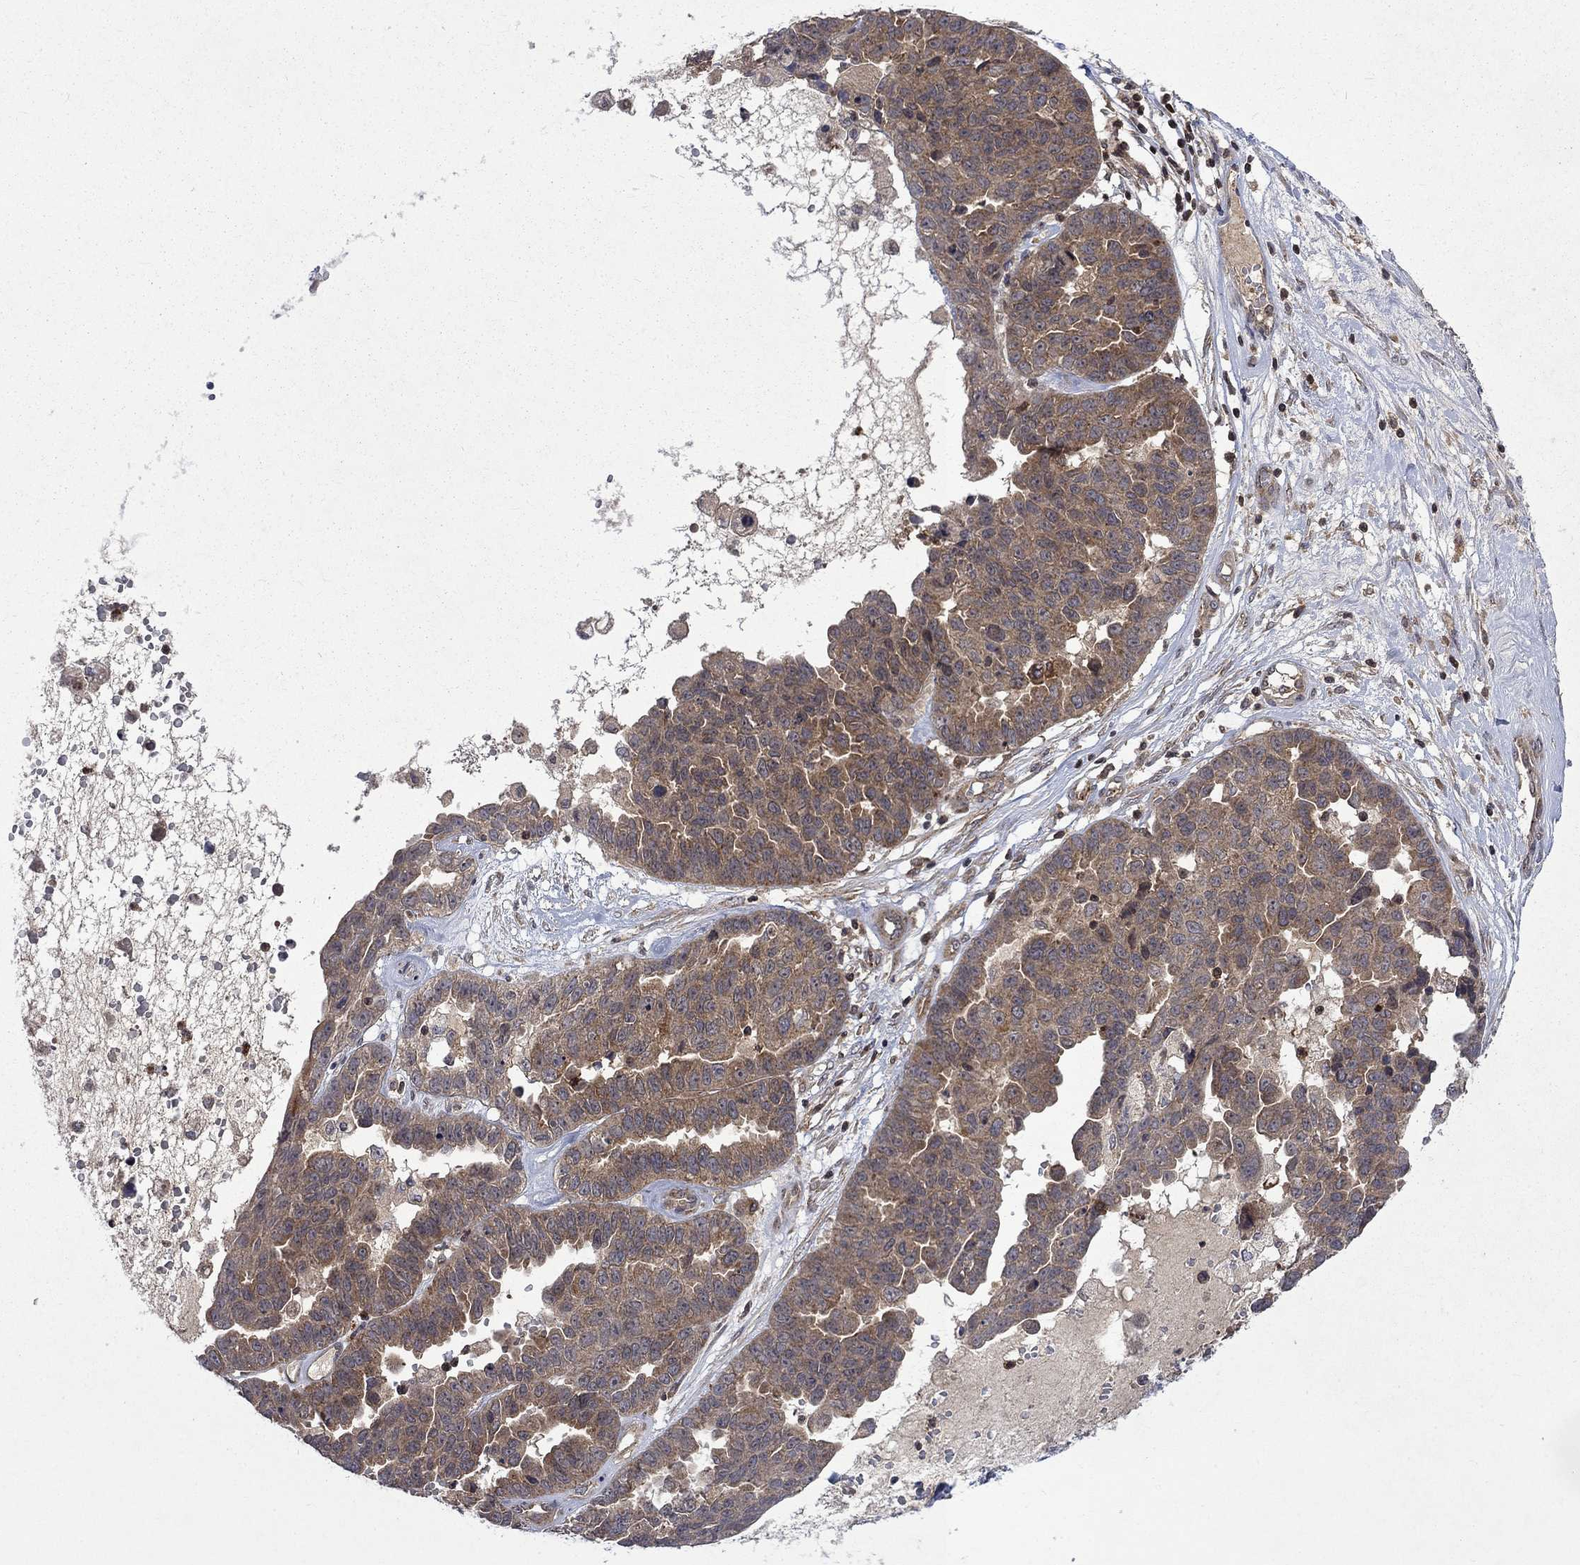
{"staining": {"intensity": "weak", "quantity": ">75%", "location": "cytoplasmic/membranous"}, "tissue": "ovarian cancer", "cell_type": "Tumor cells", "image_type": "cancer", "snomed": [{"axis": "morphology", "description": "Cystadenocarcinoma, serous, NOS"}, {"axis": "topography", "description": "Ovary"}], "caption": "Tumor cells exhibit low levels of weak cytoplasmic/membranous expression in approximately >75% of cells in human ovarian serous cystadenocarcinoma.", "gene": "TMEM33", "patient": {"sex": "female", "age": 87}}